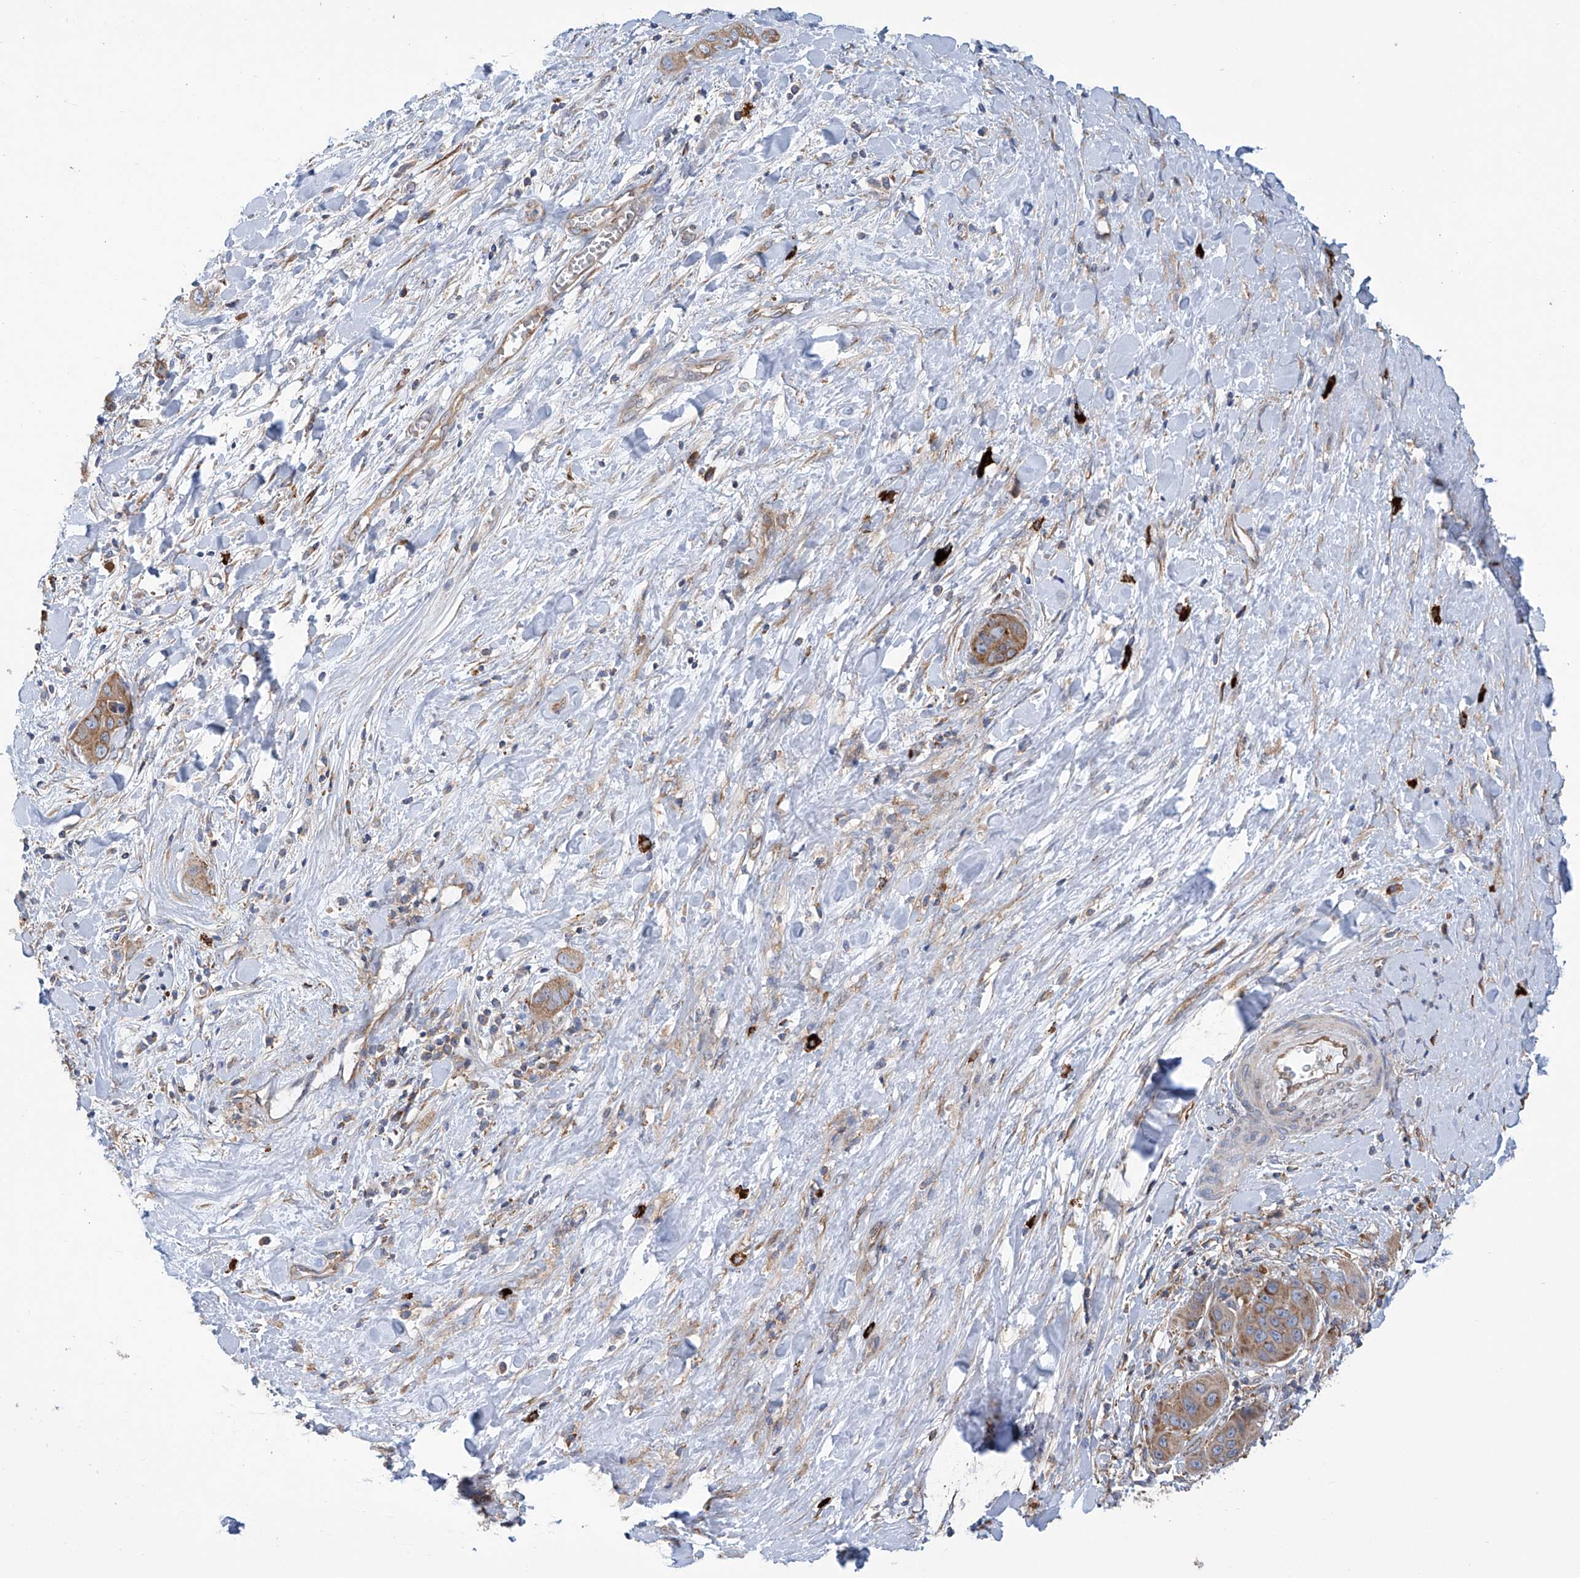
{"staining": {"intensity": "moderate", "quantity": ">75%", "location": "cytoplasmic/membranous"}, "tissue": "liver cancer", "cell_type": "Tumor cells", "image_type": "cancer", "snomed": [{"axis": "morphology", "description": "Cholangiocarcinoma"}, {"axis": "topography", "description": "Liver"}], "caption": "High-power microscopy captured an immunohistochemistry (IHC) photomicrograph of liver cancer (cholangiocarcinoma), revealing moderate cytoplasmic/membranous positivity in approximately >75% of tumor cells.", "gene": "SENP2", "patient": {"sex": "female", "age": 52}}